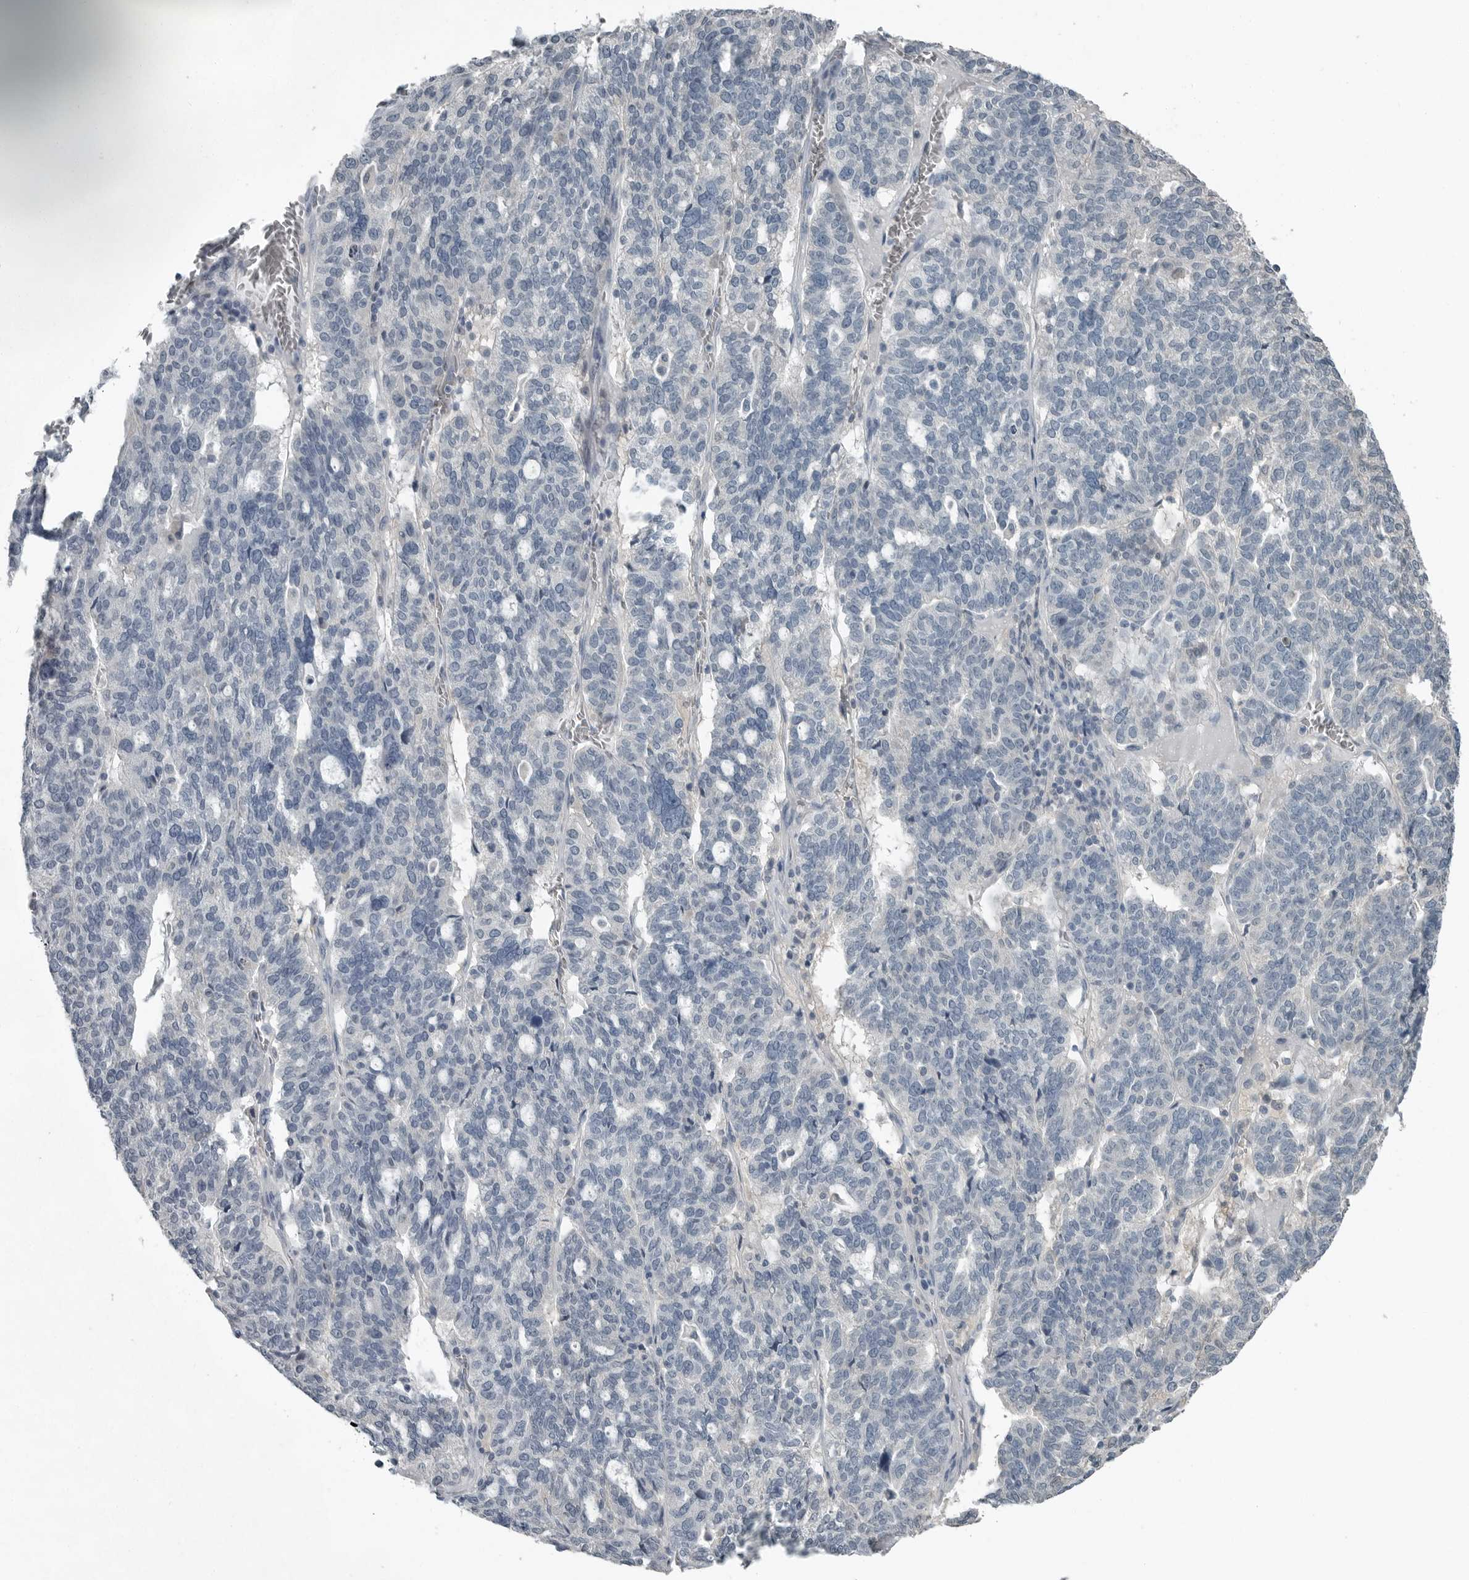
{"staining": {"intensity": "negative", "quantity": "none", "location": "none"}, "tissue": "ovarian cancer", "cell_type": "Tumor cells", "image_type": "cancer", "snomed": [{"axis": "morphology", "description": "Cystadenocarcinoma, serous, NOS"}, {"axis": "topography", "description": "Ovary"}], "caption": "This image is of ovarian cancer stained with IHC to label a protein in brown with the nuclei are counter-stained blue. There is no positivity in tumor cells. The staining was performed using DAB (3,3'-diaminobenzidine) to visualize the protein expression in brown, while the nuclei were stained in blue with hematoxylin (Magnification: 20x).", "gene": "KYAT1", "patient": {"sex": "female", "age": 59}}